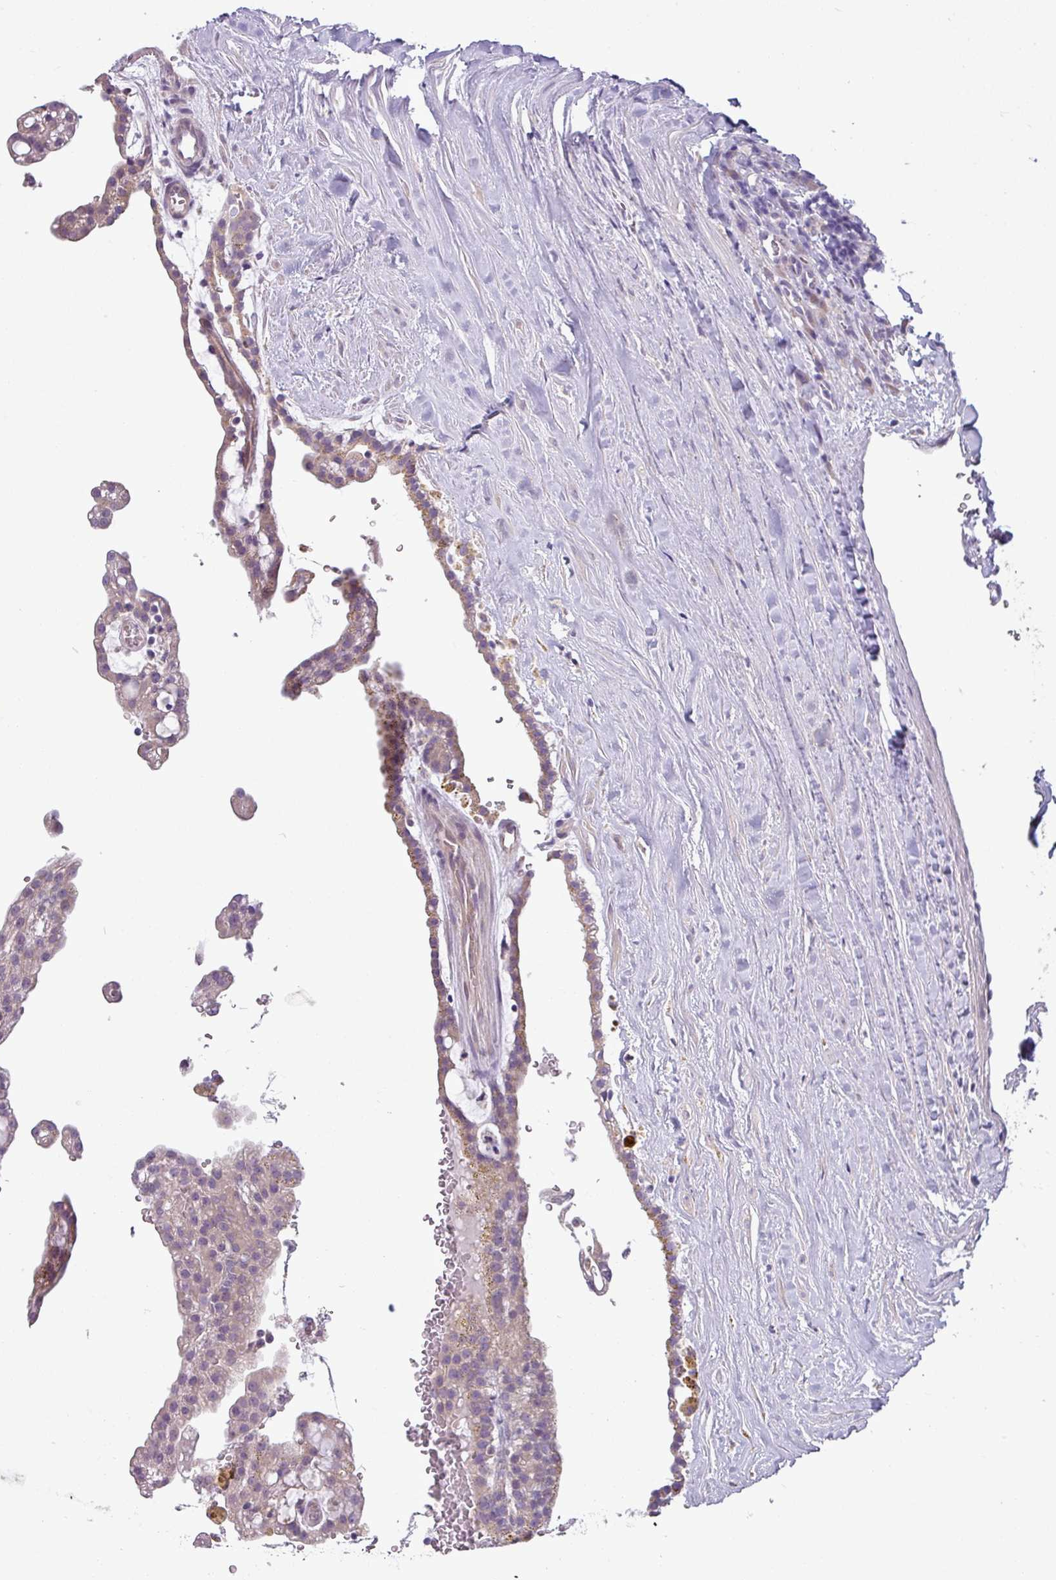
{"staining": {"intensity": "weak", "quantity": "25%-75%", "location": "cytoplasmic/membranous"}, "tissue": "renal cancer", "cell_type": "Tumor cells", "image_type": "cancer", "snomed": [{"axis": "morphology", "description": "Adenocarcinoma, NOS"}, {"axis": "topography", "description": "Kidney"}], "caption": "Immunohistochemical staining of adenocarcinoma (renal) displays low levels of weak cytoplasmic/membranous staining in about 25%-75% of tumor cells. (DAB (3,3'-diaminobenzidine) IHC, brown staining for protein, blue staining for nuclei).", "gene": "TOR1AIP2", "patient": {"sex": "male", "age": 63}}